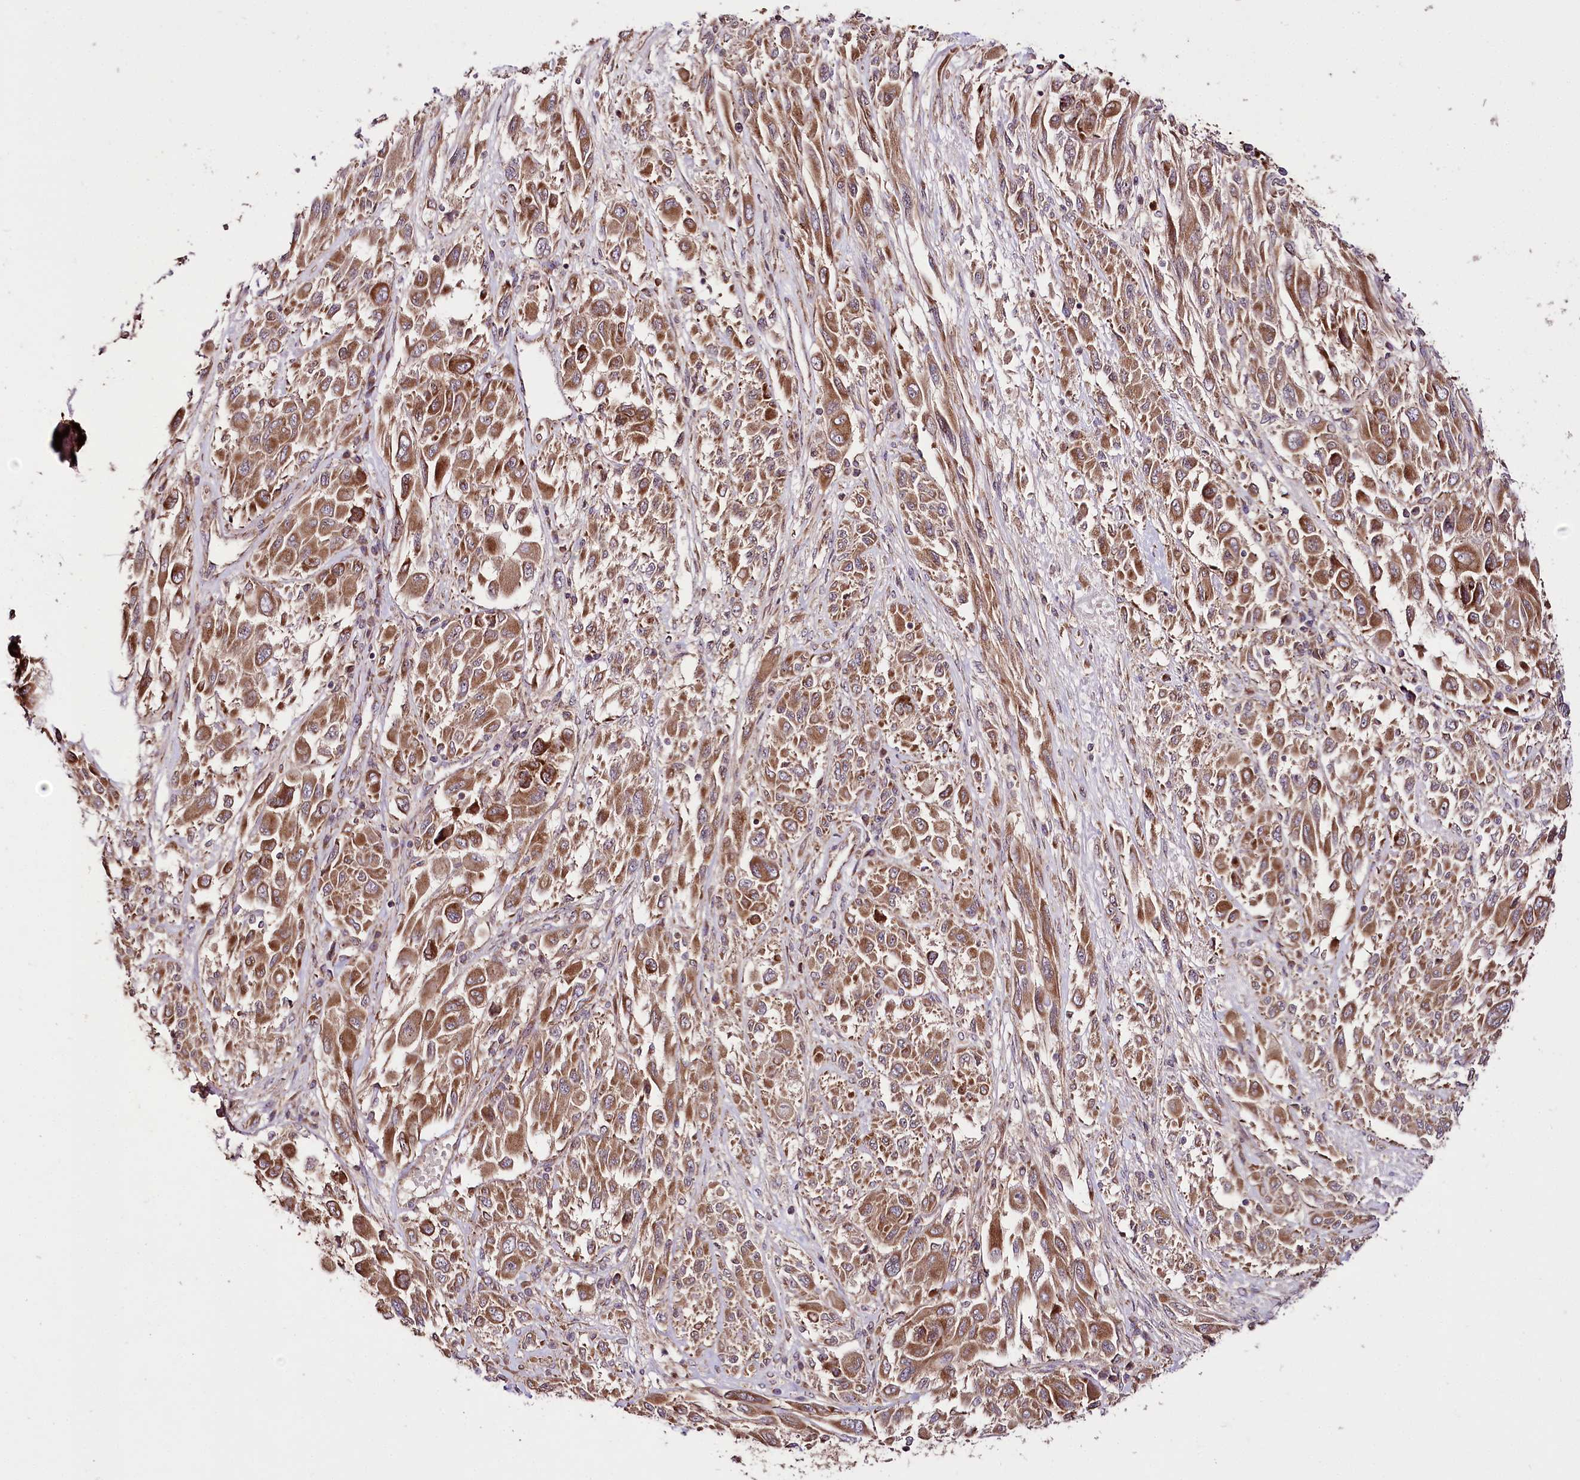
{"staining": {"intensity": "moderate", "quantity": ">75%", "location": "cytoplasmic/membranous"}, "tissue": "melanoma", "cell_type": "Tumor cells", "image_type": "cancer", "snomed": [{"axis": "morphology", "description": "Malignant melanoma, NOS"}, {"axis": "topography", "description": "Skin"}], "caption": "Human malignant melanoma stained with a protein marker shows moderate staining in tumor cells.", "gene": "RAB7A", "patient": {"sex": "female", "age": 91}}